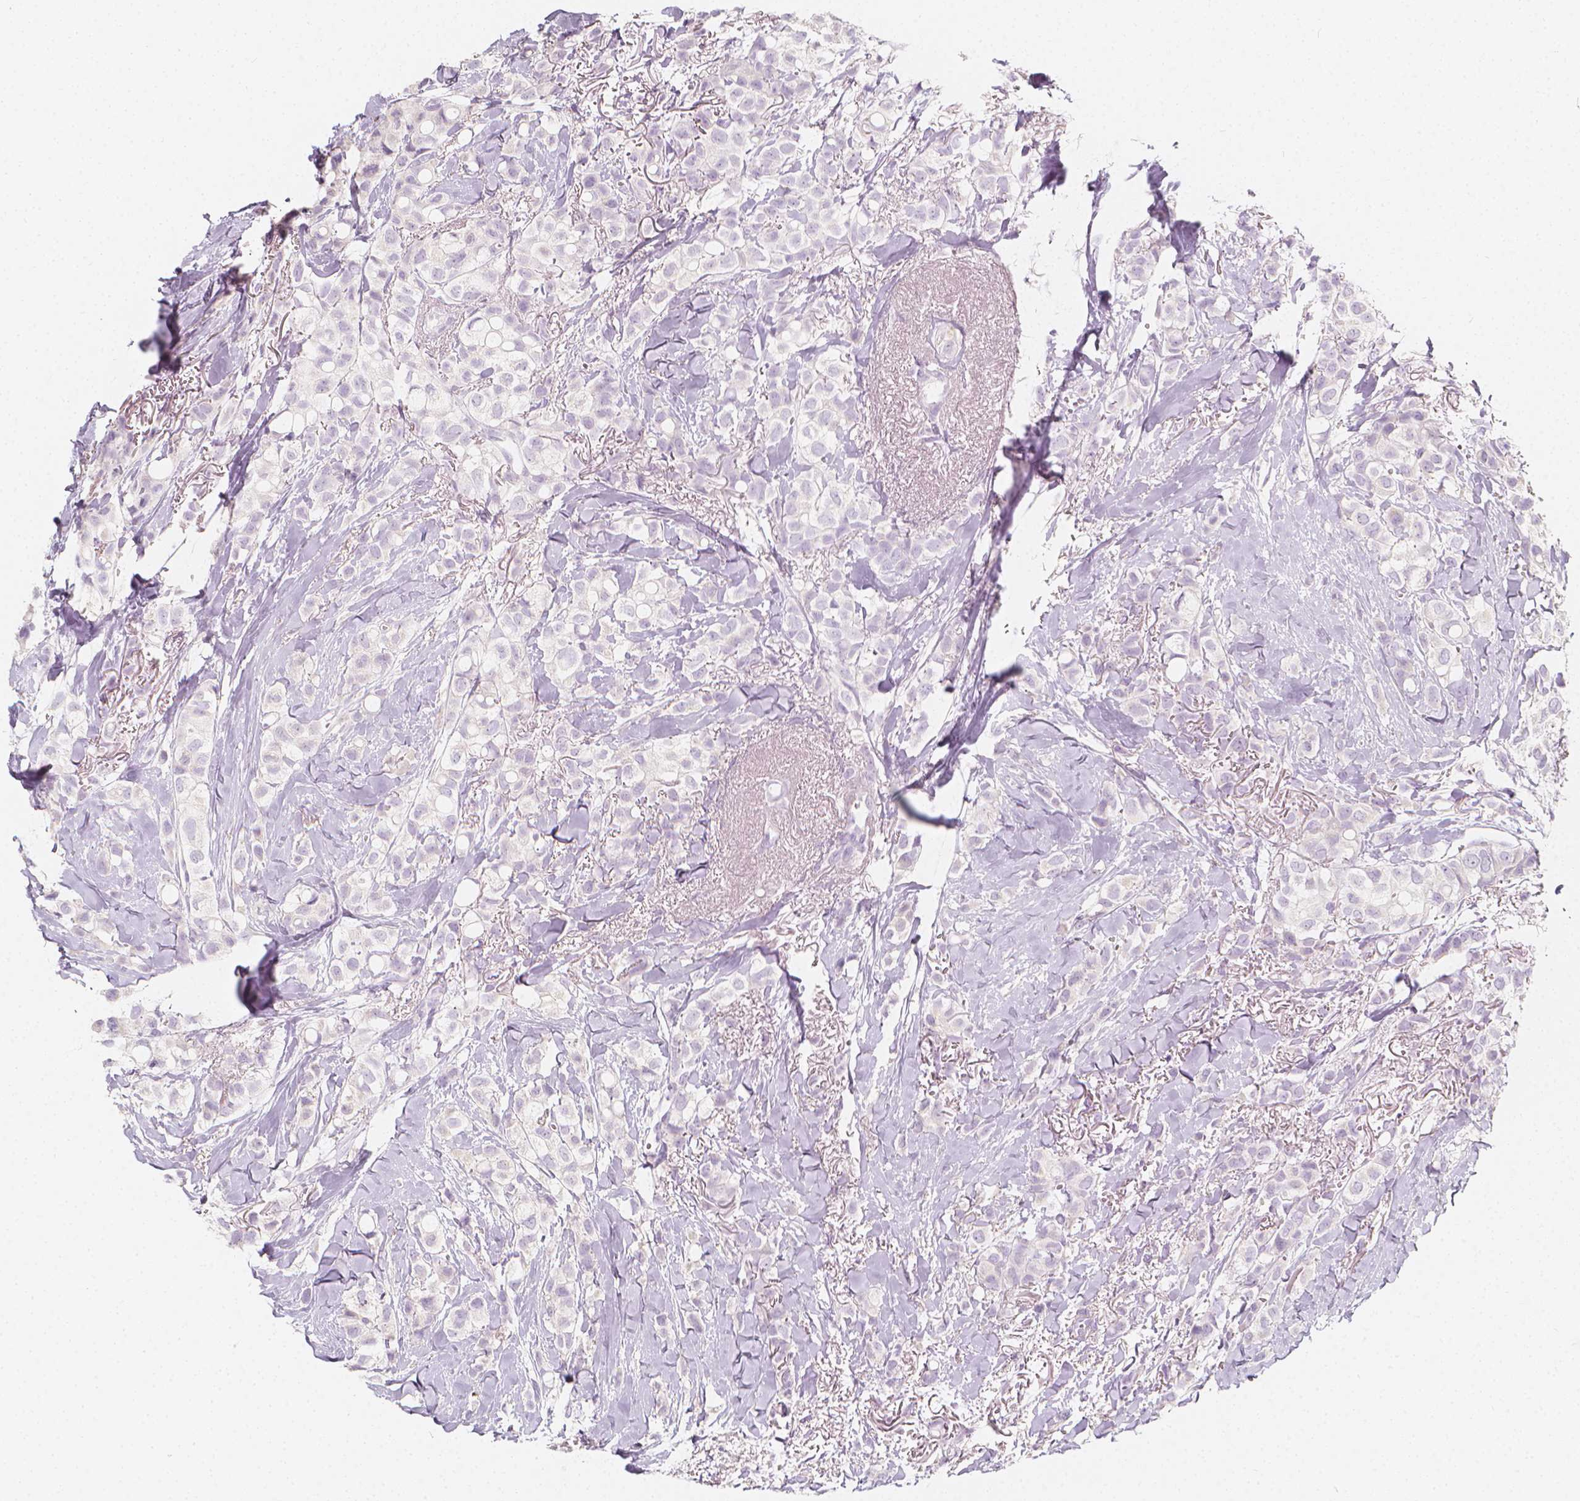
{"staining": {"intensity": "negative", "quantity": "none", "location": "none"}, "tissue": "breast cancer", "cell_type": "Tumor cells", "image_type": "cancer", "snomed": [{"axis": "morphology", "description": "Duct carcinoma"}, {"axis": "topography", "description": "Breast"}], "caption": "There is no significant expression in tumor cells of breast cancer.", "gene": "RBFOX1", "patient": {"sex": "female", "age": 85}}